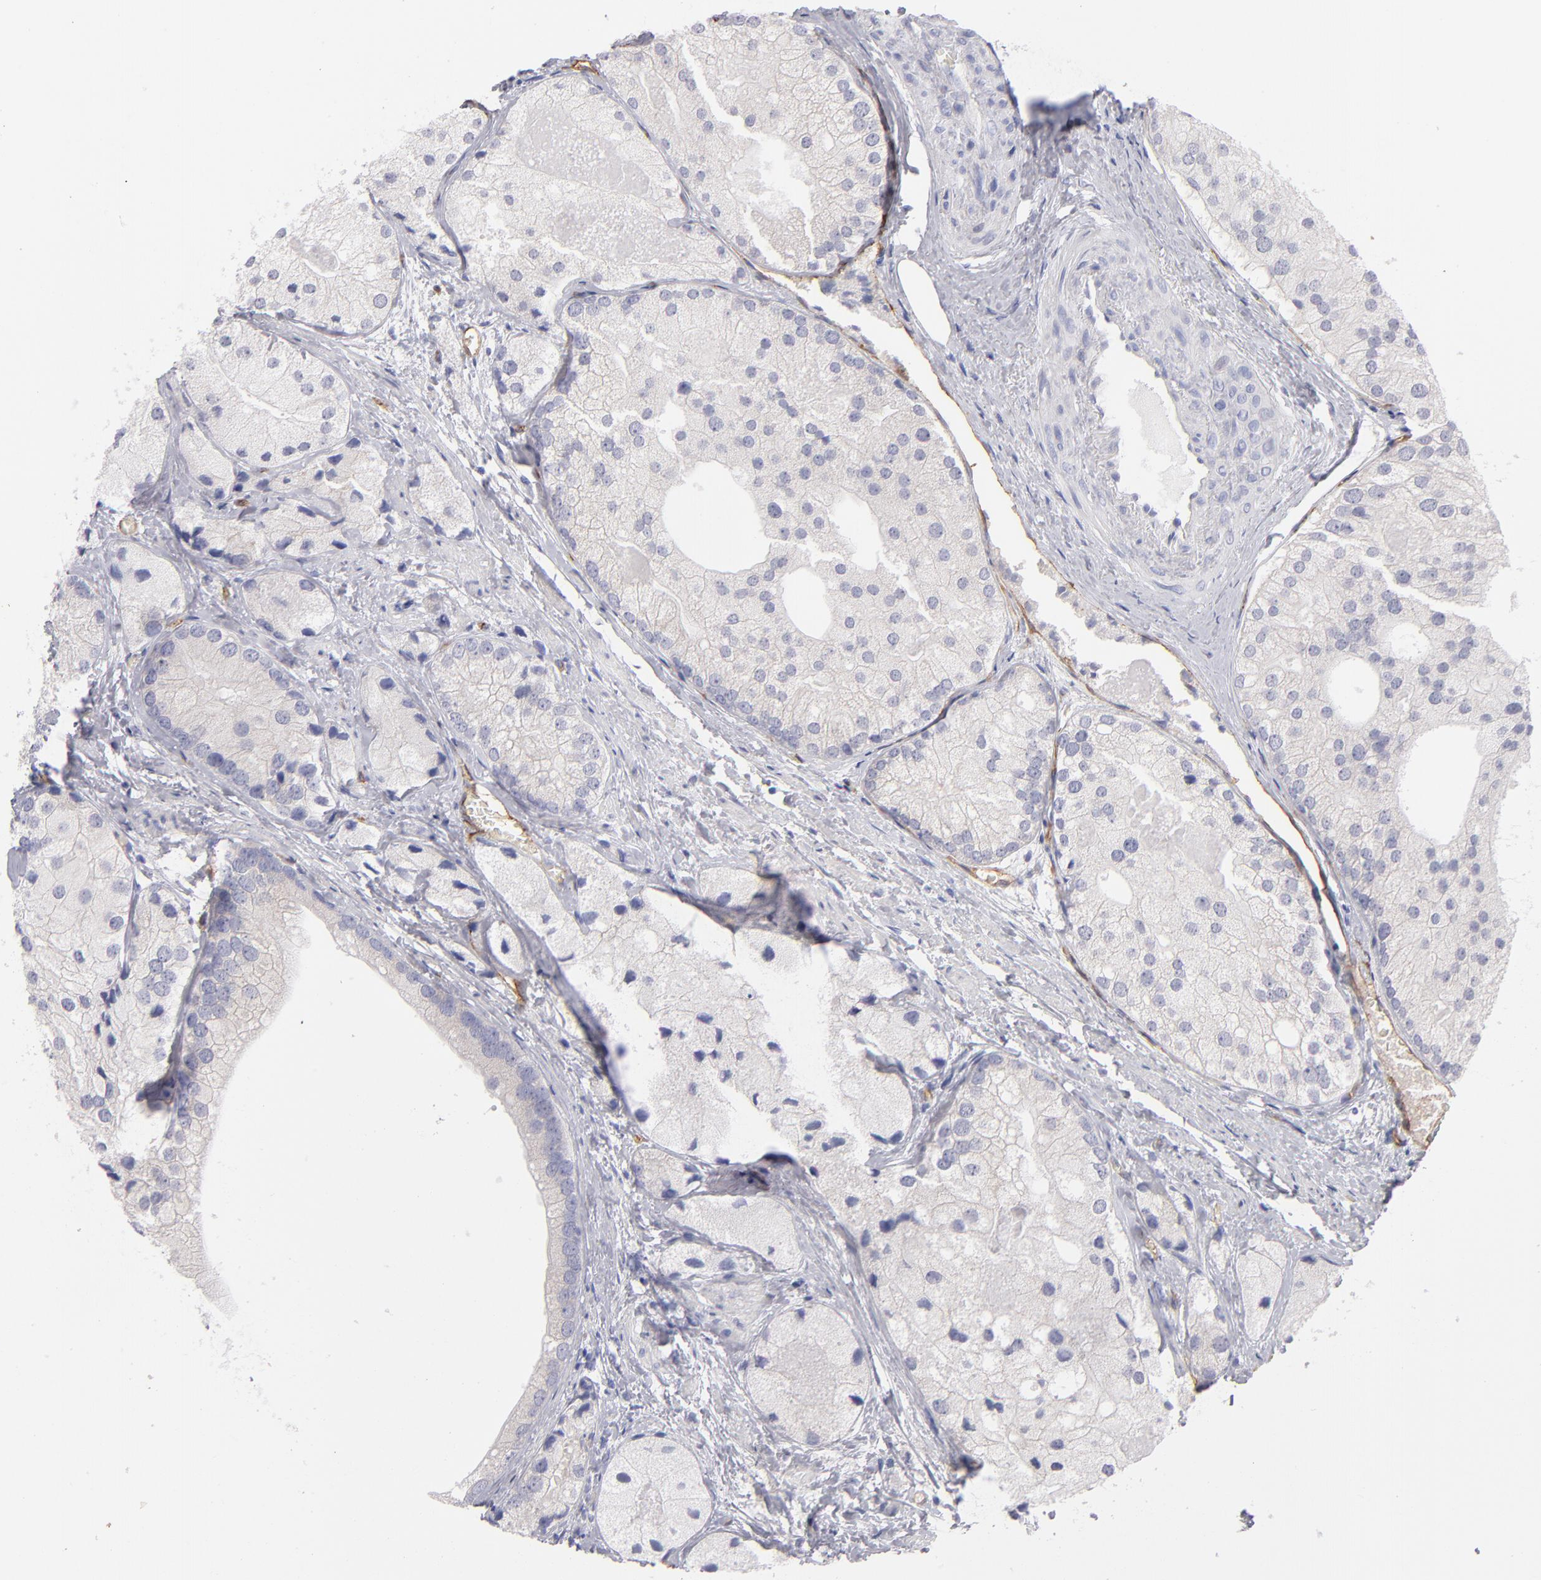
{"staining": {"intensity": "negative", "quantity": "none", "location": "none"}, "tissue": "prostate cancer", "cell_type": "Tumor cells", "image_type": "cancer", "snomed": [{"axis": "morphology", "description": "Adenocarcinoma, Low grade"}, {"axis": "topography", "description": "Prostate"}], "caption": "An image of human low-grade adenocarcinoma (prostate) is negative for staining in tumor cells.", "gene": "PLVAP", "patient": {"sex": "male", "age": 69}}